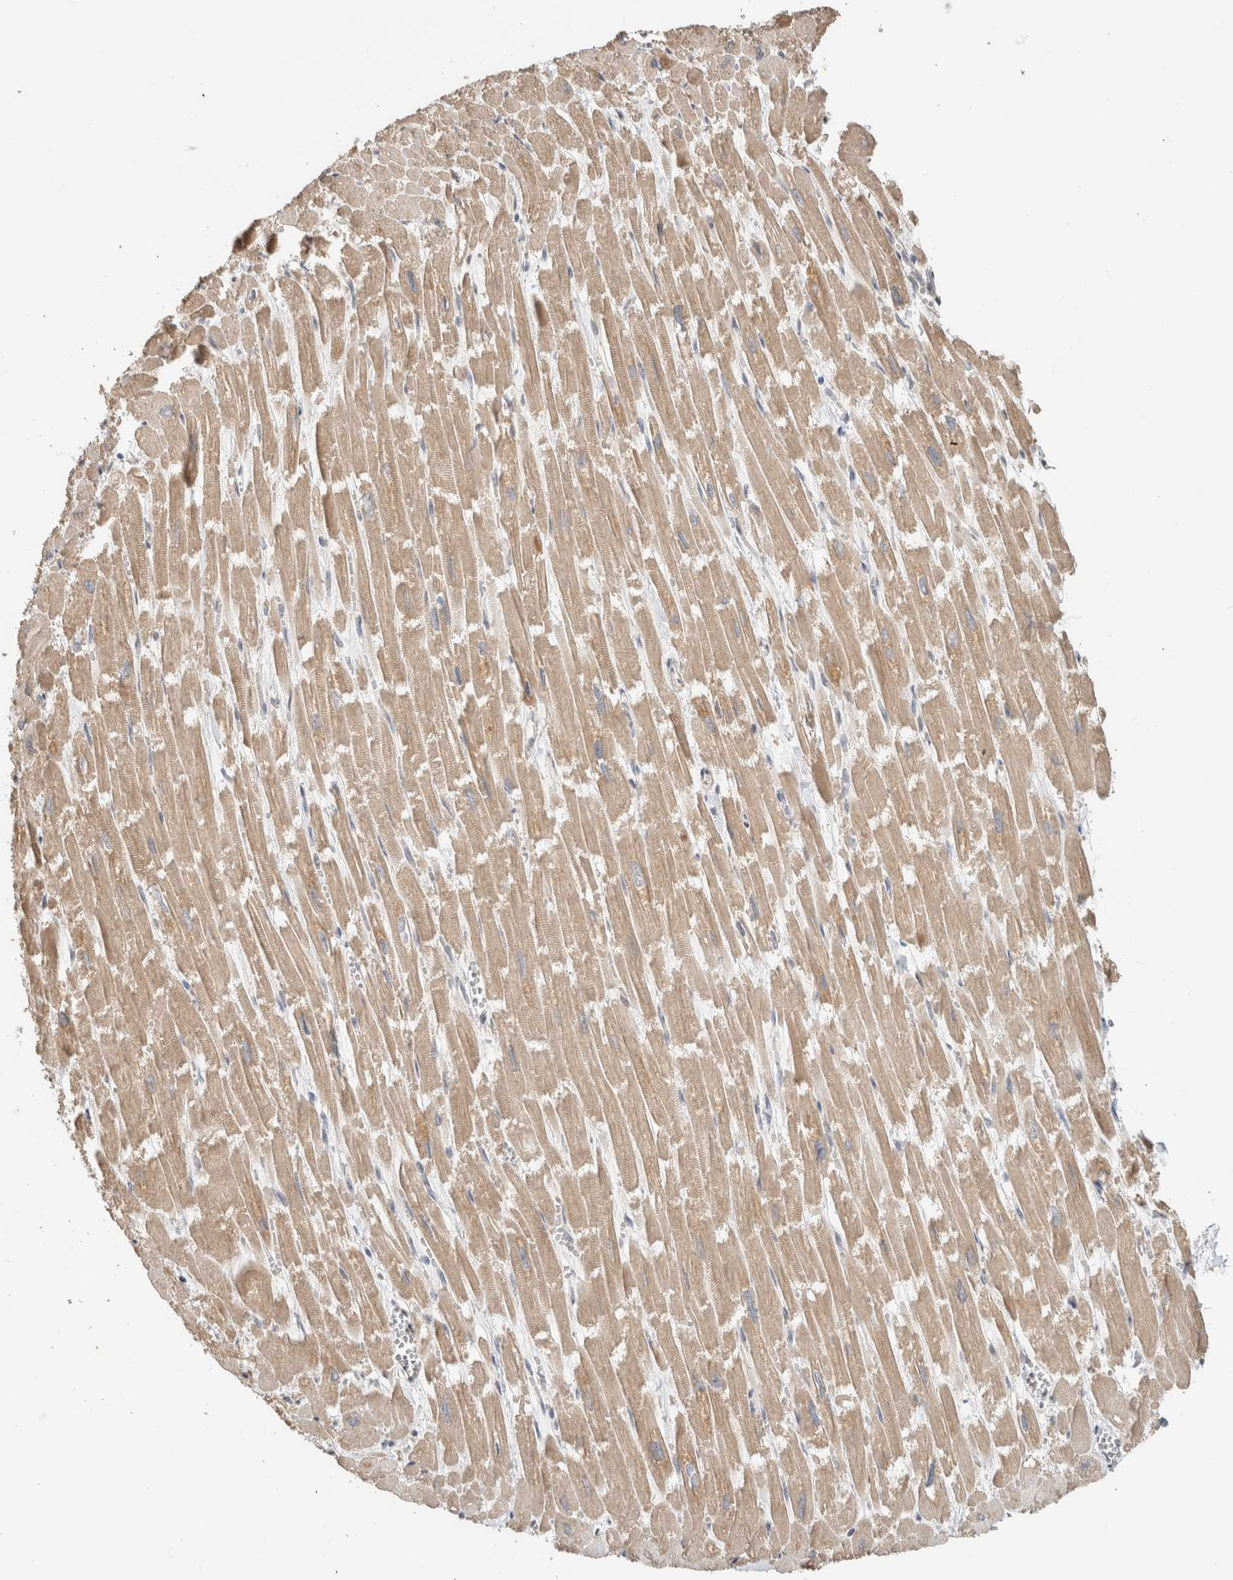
{"staining": {"intensity": "moderate", "quantity": ">75%", "location": "cytoplasmic/membranous"}, "tissue": "heart muscle", "cell_type": "Cardiomyocytes", "image_type": "normal", "snomed": [{"axis": "morphology", "description": "Normal tissue, NOS"}, {"axis": "topography", "description": "Heart"}], "caption": "Heart muscle stained with DAB IHC reveals medium levels of moderate cytoplasmic/membranous staining in about >75% of cardiomyocytes. The staining is performed using DAB (3,3'-diaminobenzidine) brown chromogen to label protein expression. The nuclei are counter-stained blue using hematoxylin.", "gene": "GINS4", "patient": {"sex": "male", "age": 54}}